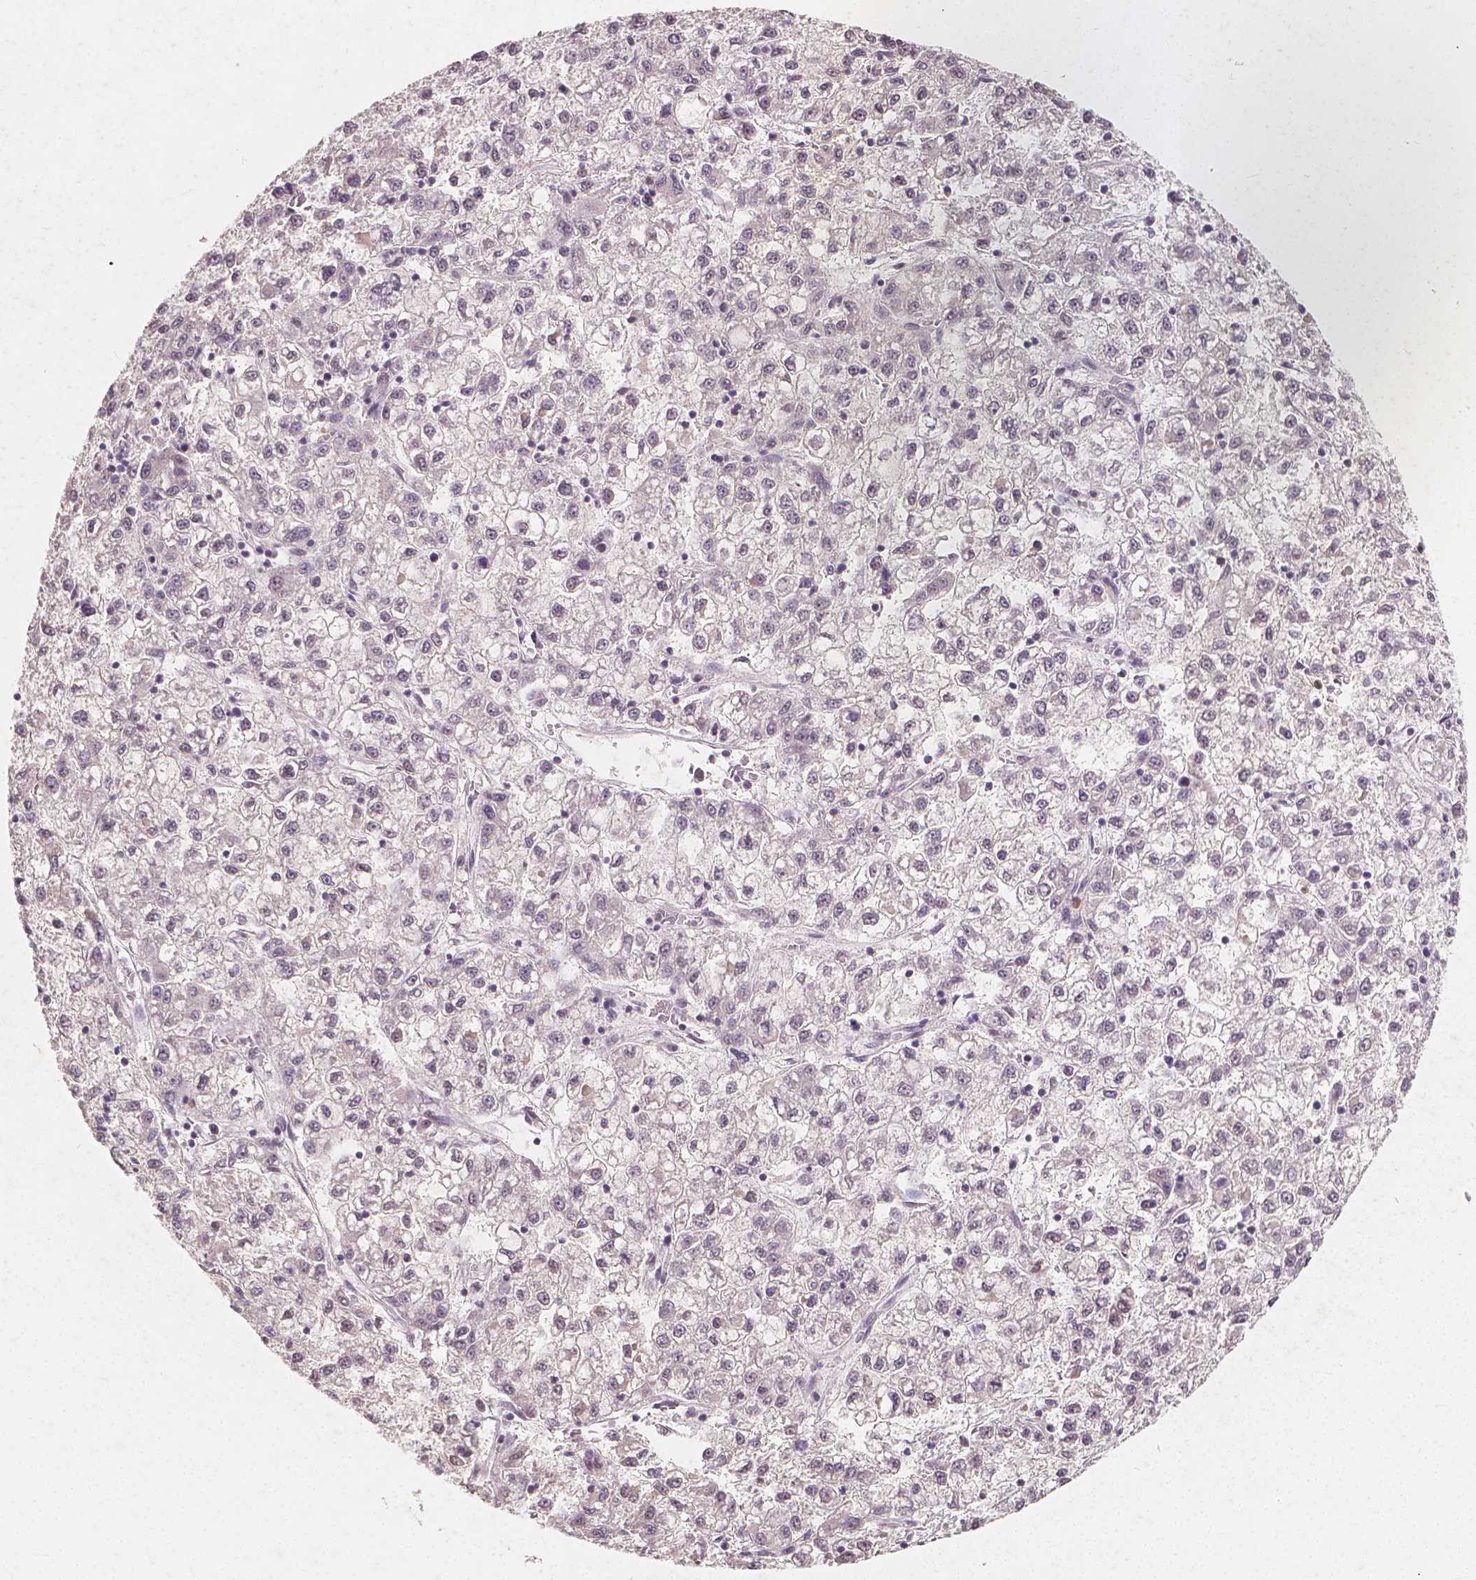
{"staining": {"intensity": "negative", "quantity": "none", "location": "none"}, "tissue": "liver cancer", "cell_type": "Tumor cells", "image_type": "cancer", "snomed": [{"axis": "morphology", "description": "Carcinoma, Hepatocellular, NOS"}, {"axis": "topography", "description": "Liver"}], "caption": "Immunohistochemical staining of human liver cancer reveals no significant expression in tumor cells.", "gene": "NOLC1", "patient": {"sex": "male", "age": 40}}